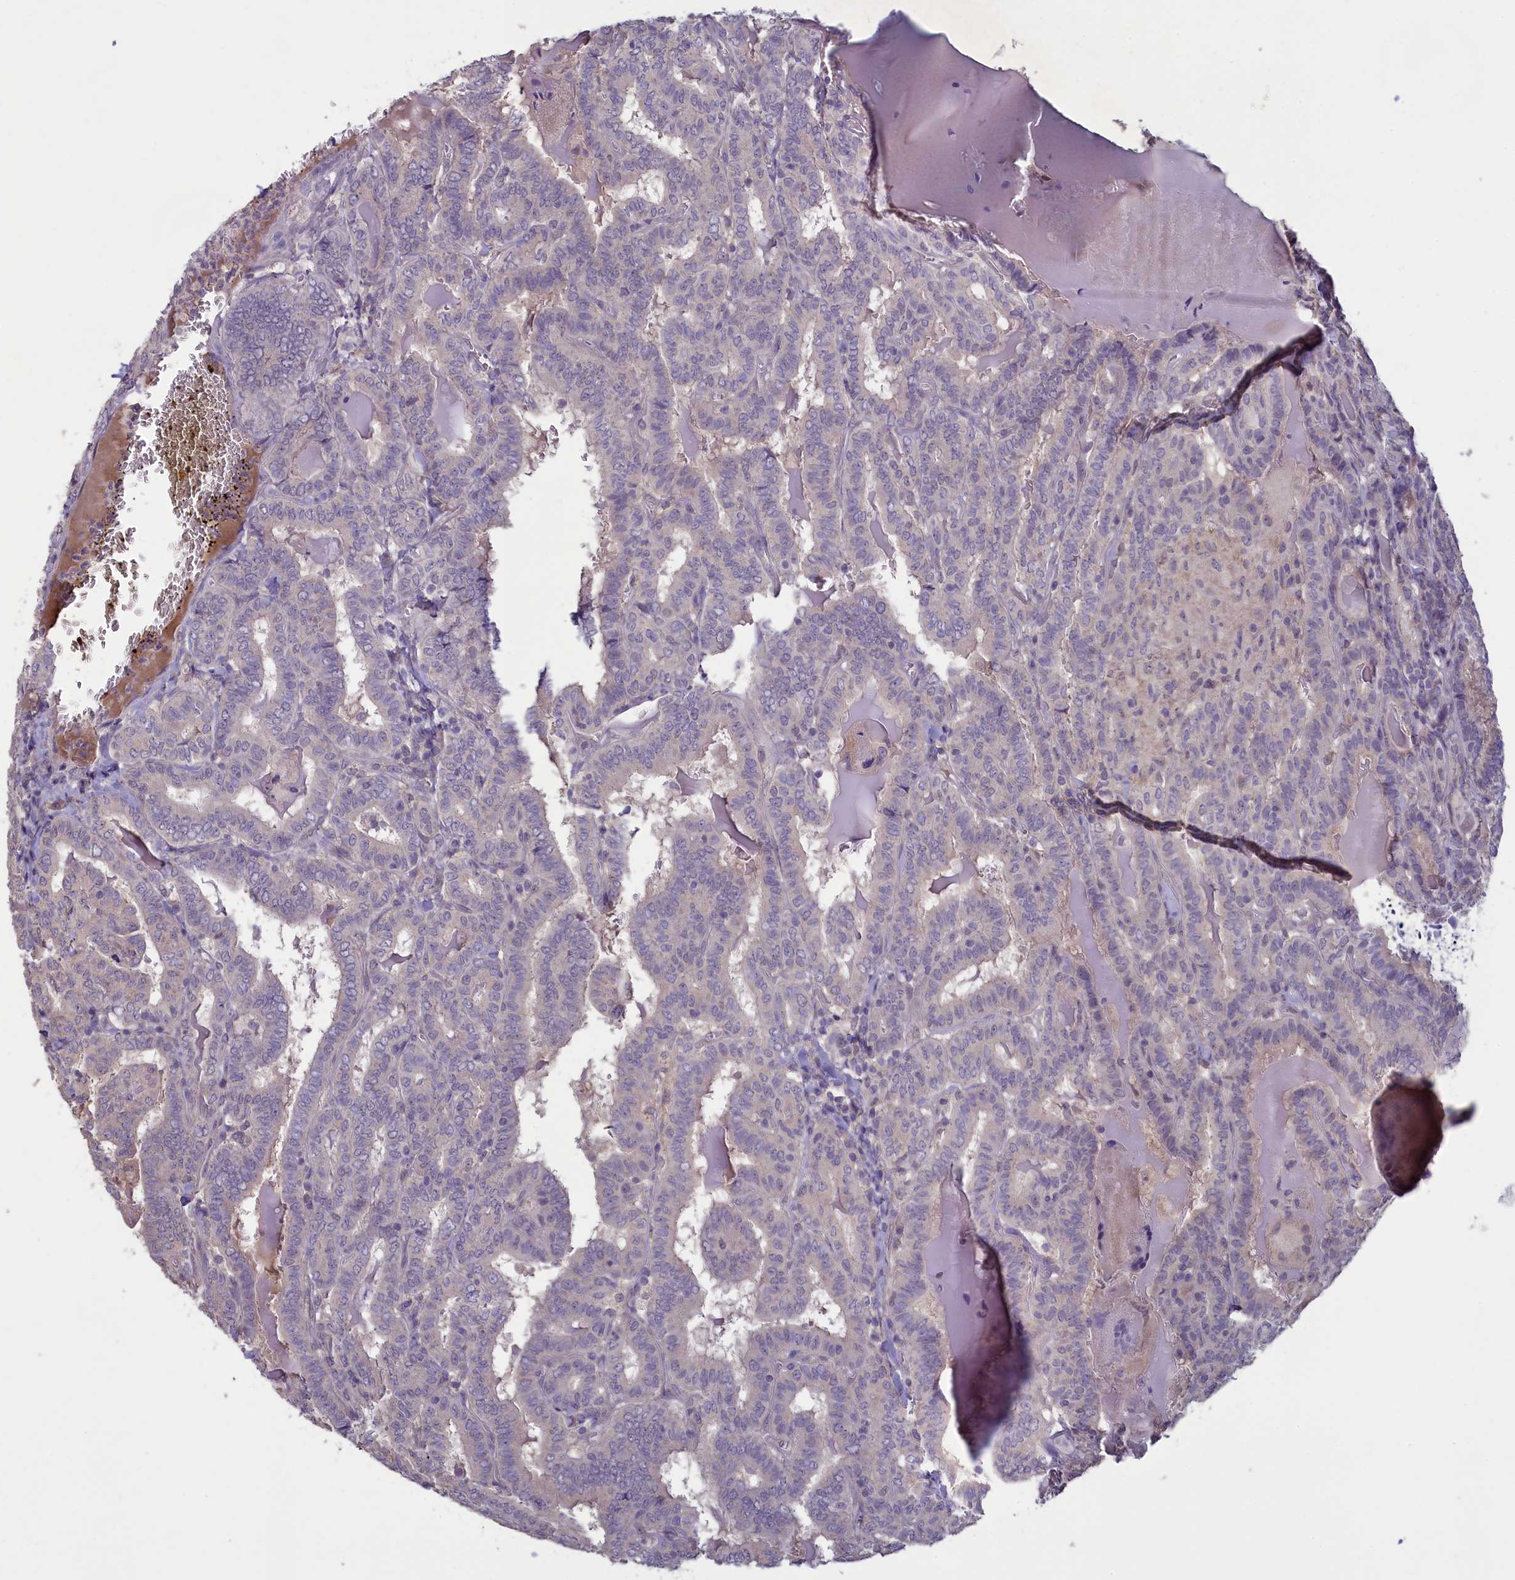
{"staining": {"intensity": "negative", "quantity": "none", "location": "none"}, "tissue": "thyroid cancer", "cell_type": "Tumor cells", "image_type": "cancer", "snomed": [{"axis": "morphology", "description": "Papillary adenocarcinoma, NOS"}, {"axis": "topography", "description": "Thyroid gland"}], "caption": "Immunohistochemical staining of human thyroid papillary adenocarcinoma displays no significant positivity in tumor cells.", "gene": "ATF7IP2", "patient": {"sex": "female", "age": 72}}